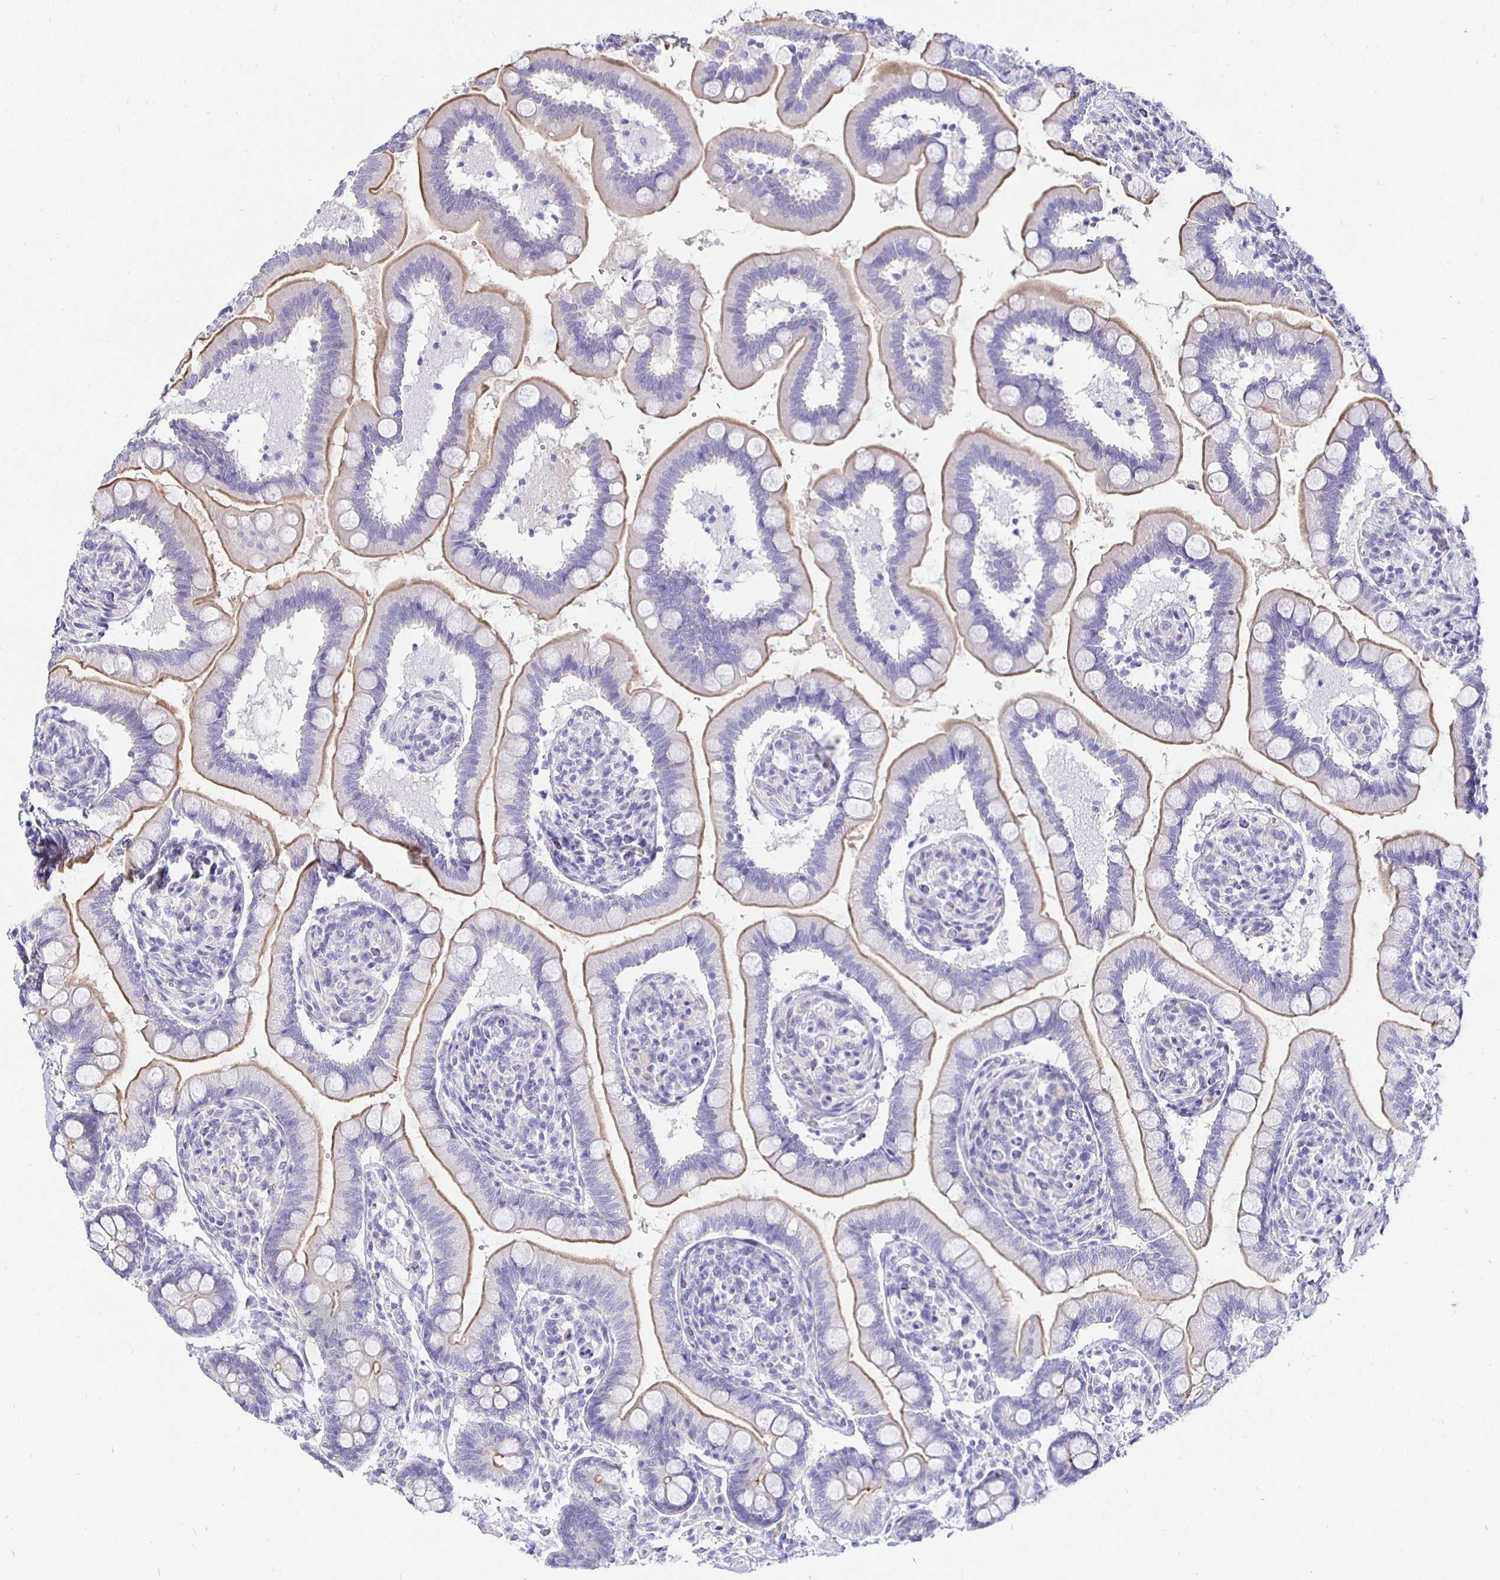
{"staining": {"intensity": "moderate", "quantity": "25%-75%", "location": "cytoplasmic/membranous"}, "tissue": "small intestine", "cell_type": "Glandular cells", "image_type": "normal", "snomed": [{"axis": "morphology", "description": "Normal tissue, NOS"}, {"axis": "topography", "description": "Small intestine"}], "caption": "Immunohistochemical staining of benign small intestine demonstrates medium levels of moderate cytoplasmic/membranous staining in about 25%-75% of glandular cells.", "gene": "UMOD", "patient": {"sex": "female", "age": 64}}